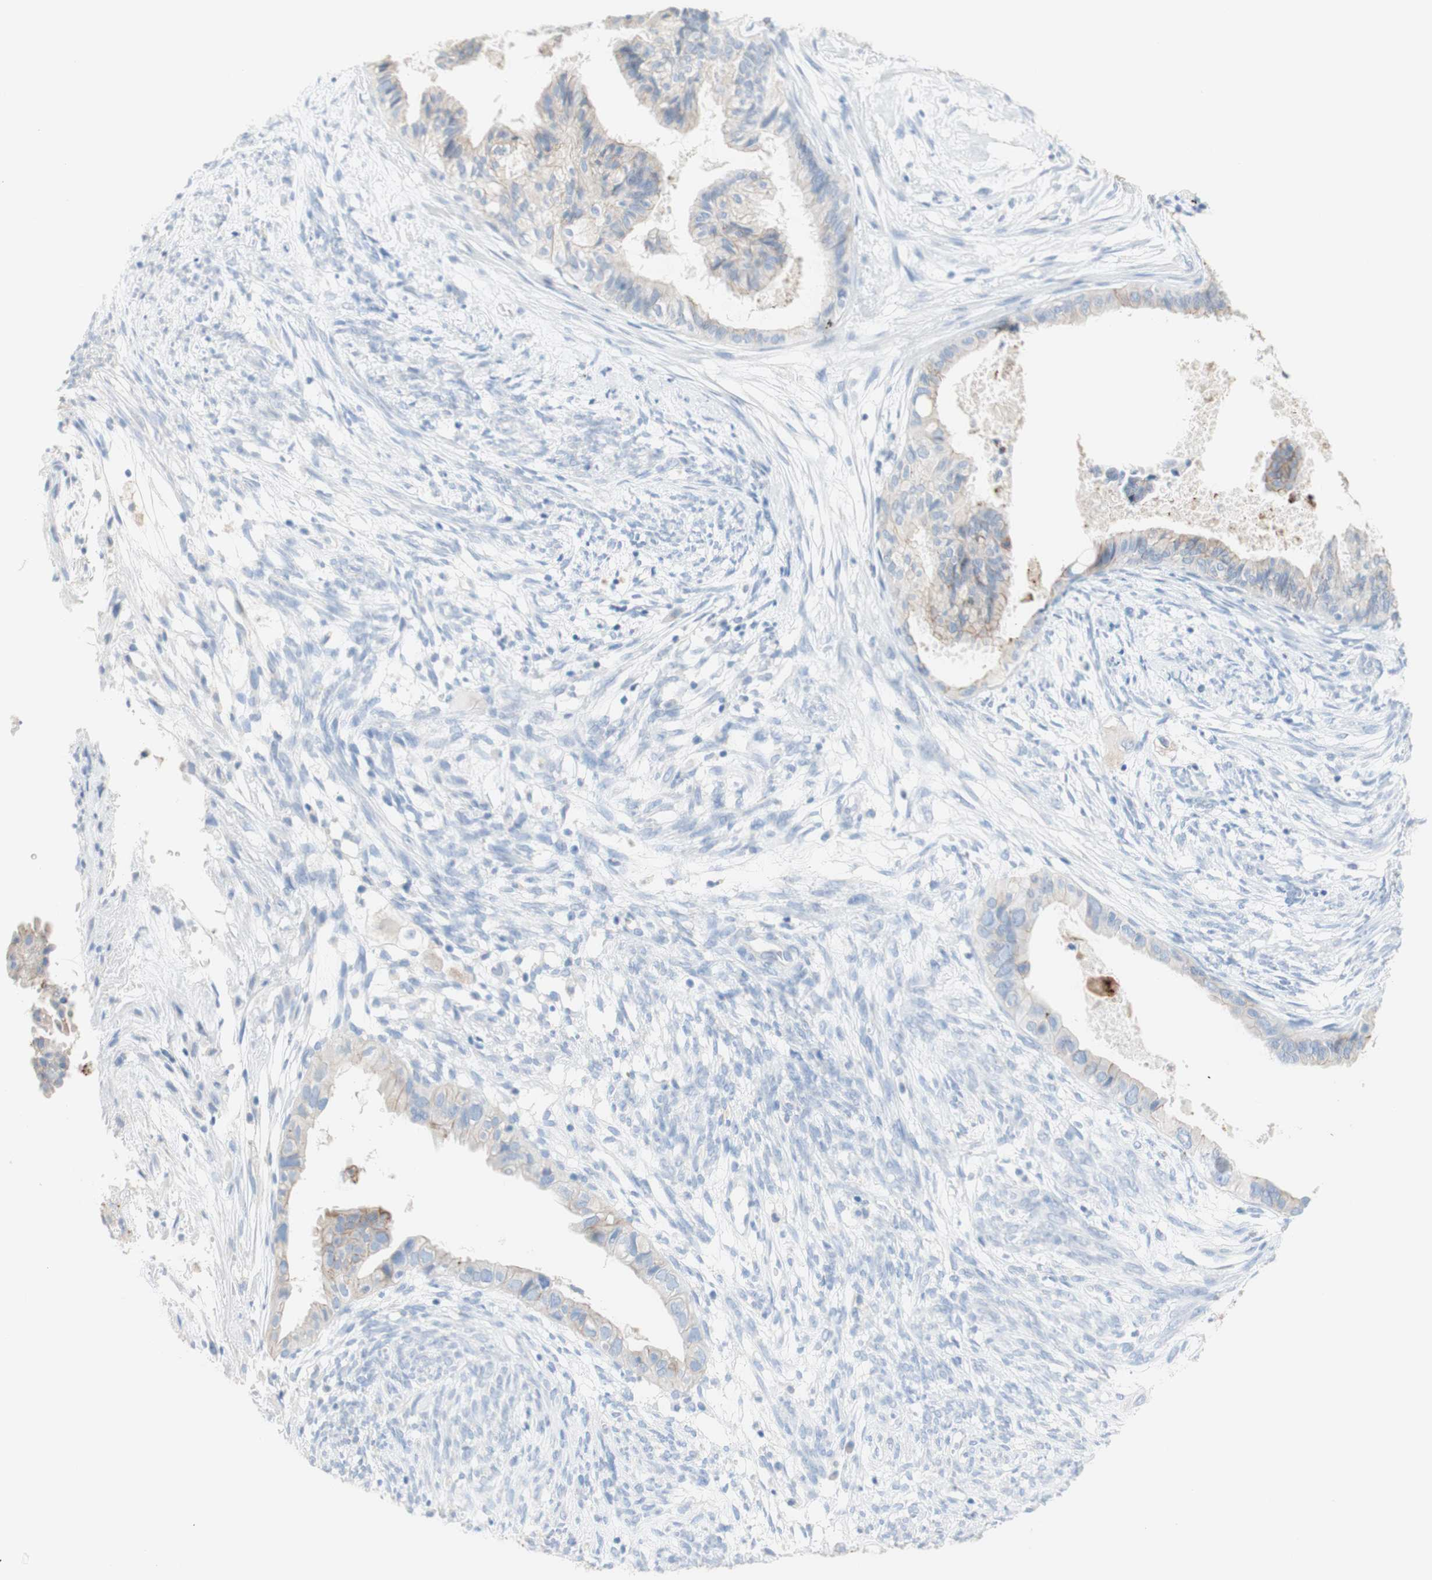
{"staining": {"intensity": "weak", "quantity": ">75%", "location": "cytoplasmic/membranous"}, "tissue": "cervical cancer", "cell_type": "Tumor cells", "image_type": "cancer", "snomed": [{"axis": "morphology", "description": "Normal tissue, NOS"}, {"axis": "morphology", "description": "Adenocarcinoma, NOS"}, {"axis": "topography", "description": "Cervix"}, {"axis": "topography", "description": "Endometrium"}], "caption": "This micrograph exhibits immunohistochemistry (IHC) staining of human cervical cancer (adenocarcinoma), with low weak cytoplasmic/membranous staining in about >75% of tumor cells.", "gene": "DSC2", "patient": {"sex": "female", "age": 86}}